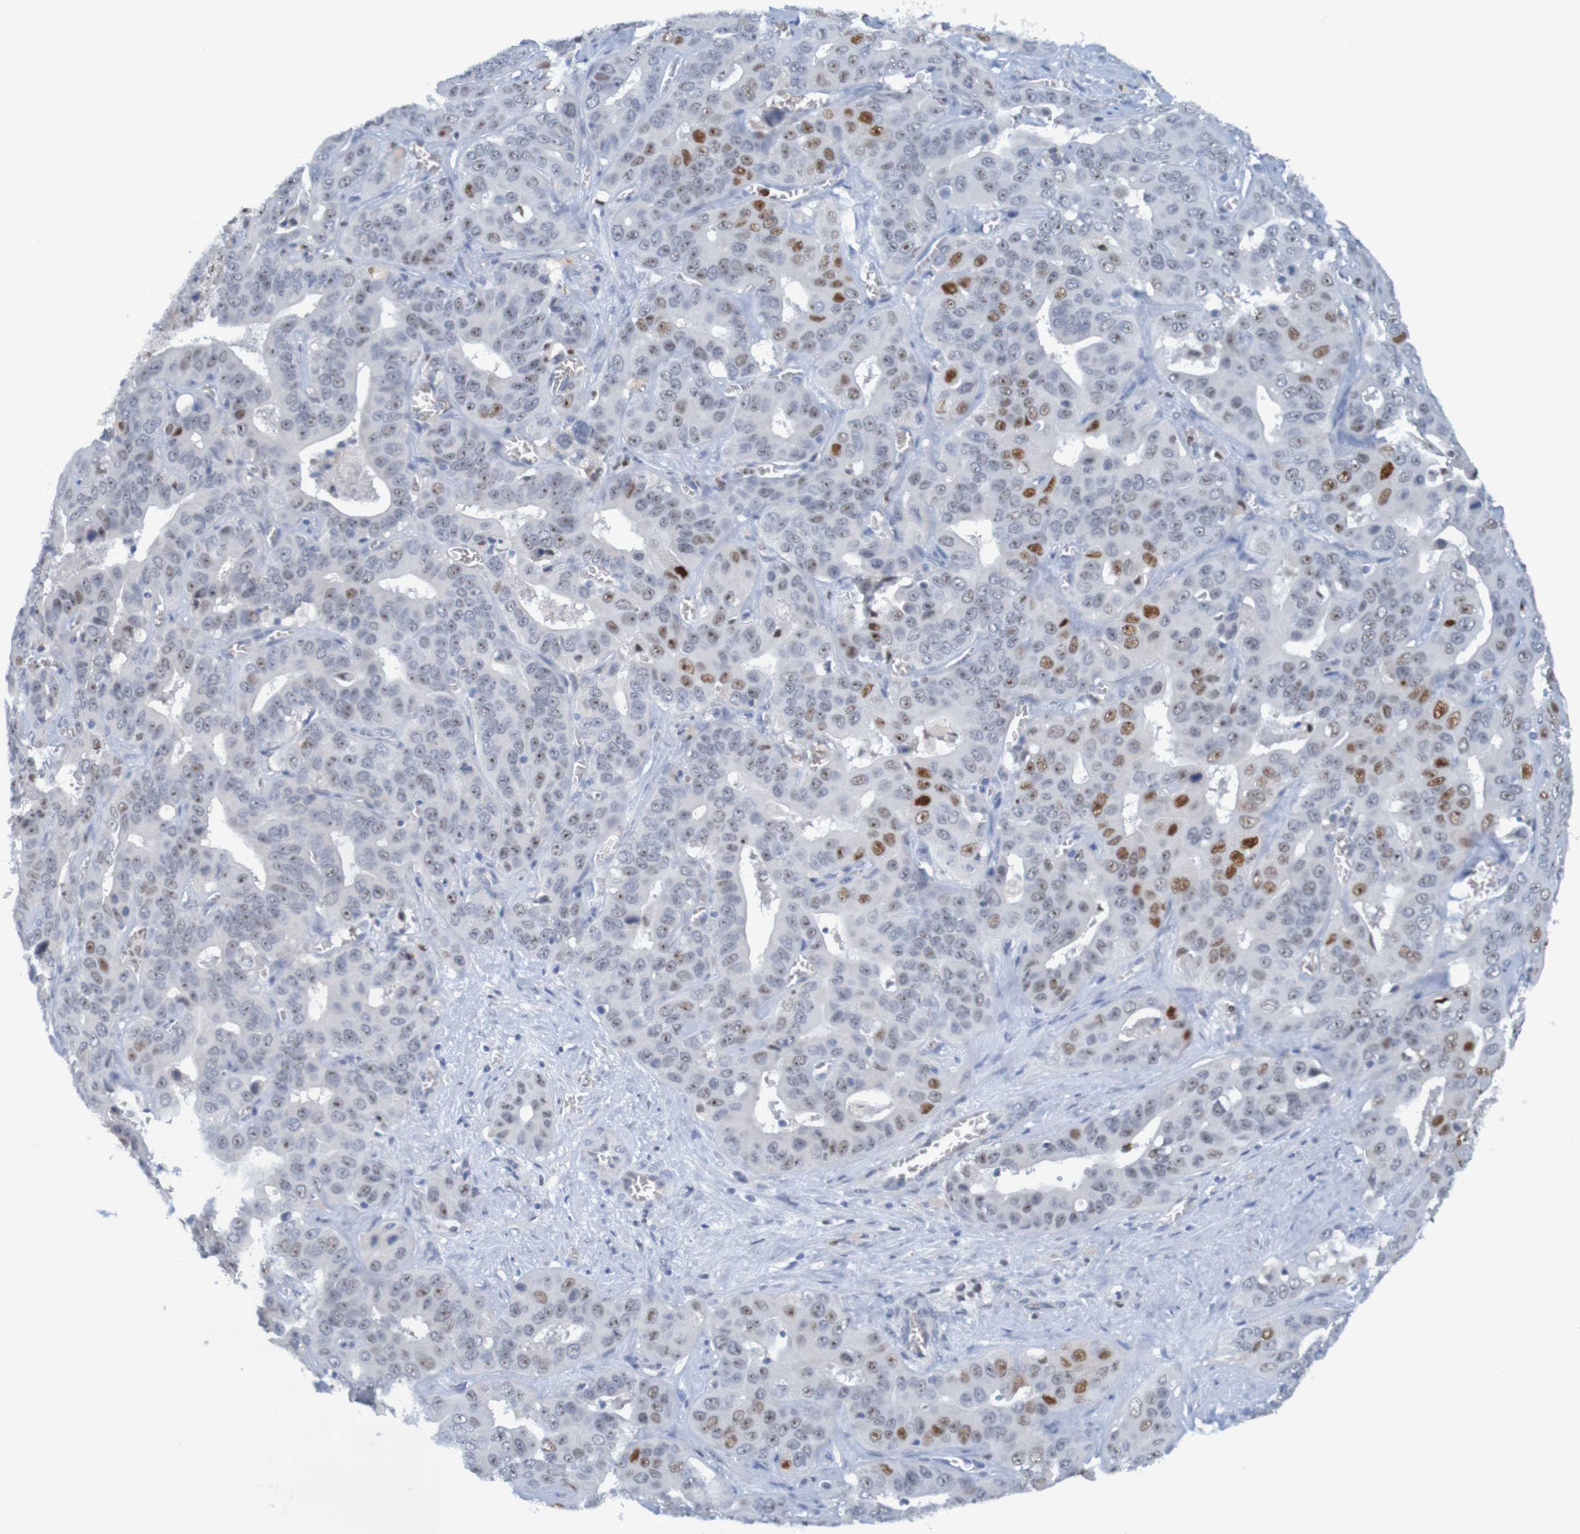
{"staining": {"intensity": "negative", "quantity": "none", "location": "none"}, "tissue": "liver cancer", "cell_type": "Tumor cells", "image_type": "cancer", "snomed": [{"axis": "morphology", "description": "Cholangiocarcinoma"}, {"axis": "topography", "description": "Liver"}], "caption": "A histopathology image of liver cancer stained for a protein exhibits no brown staining in tumor cells.", "gene": "USP36", "patient": {"sex": "female", "age": 52}}